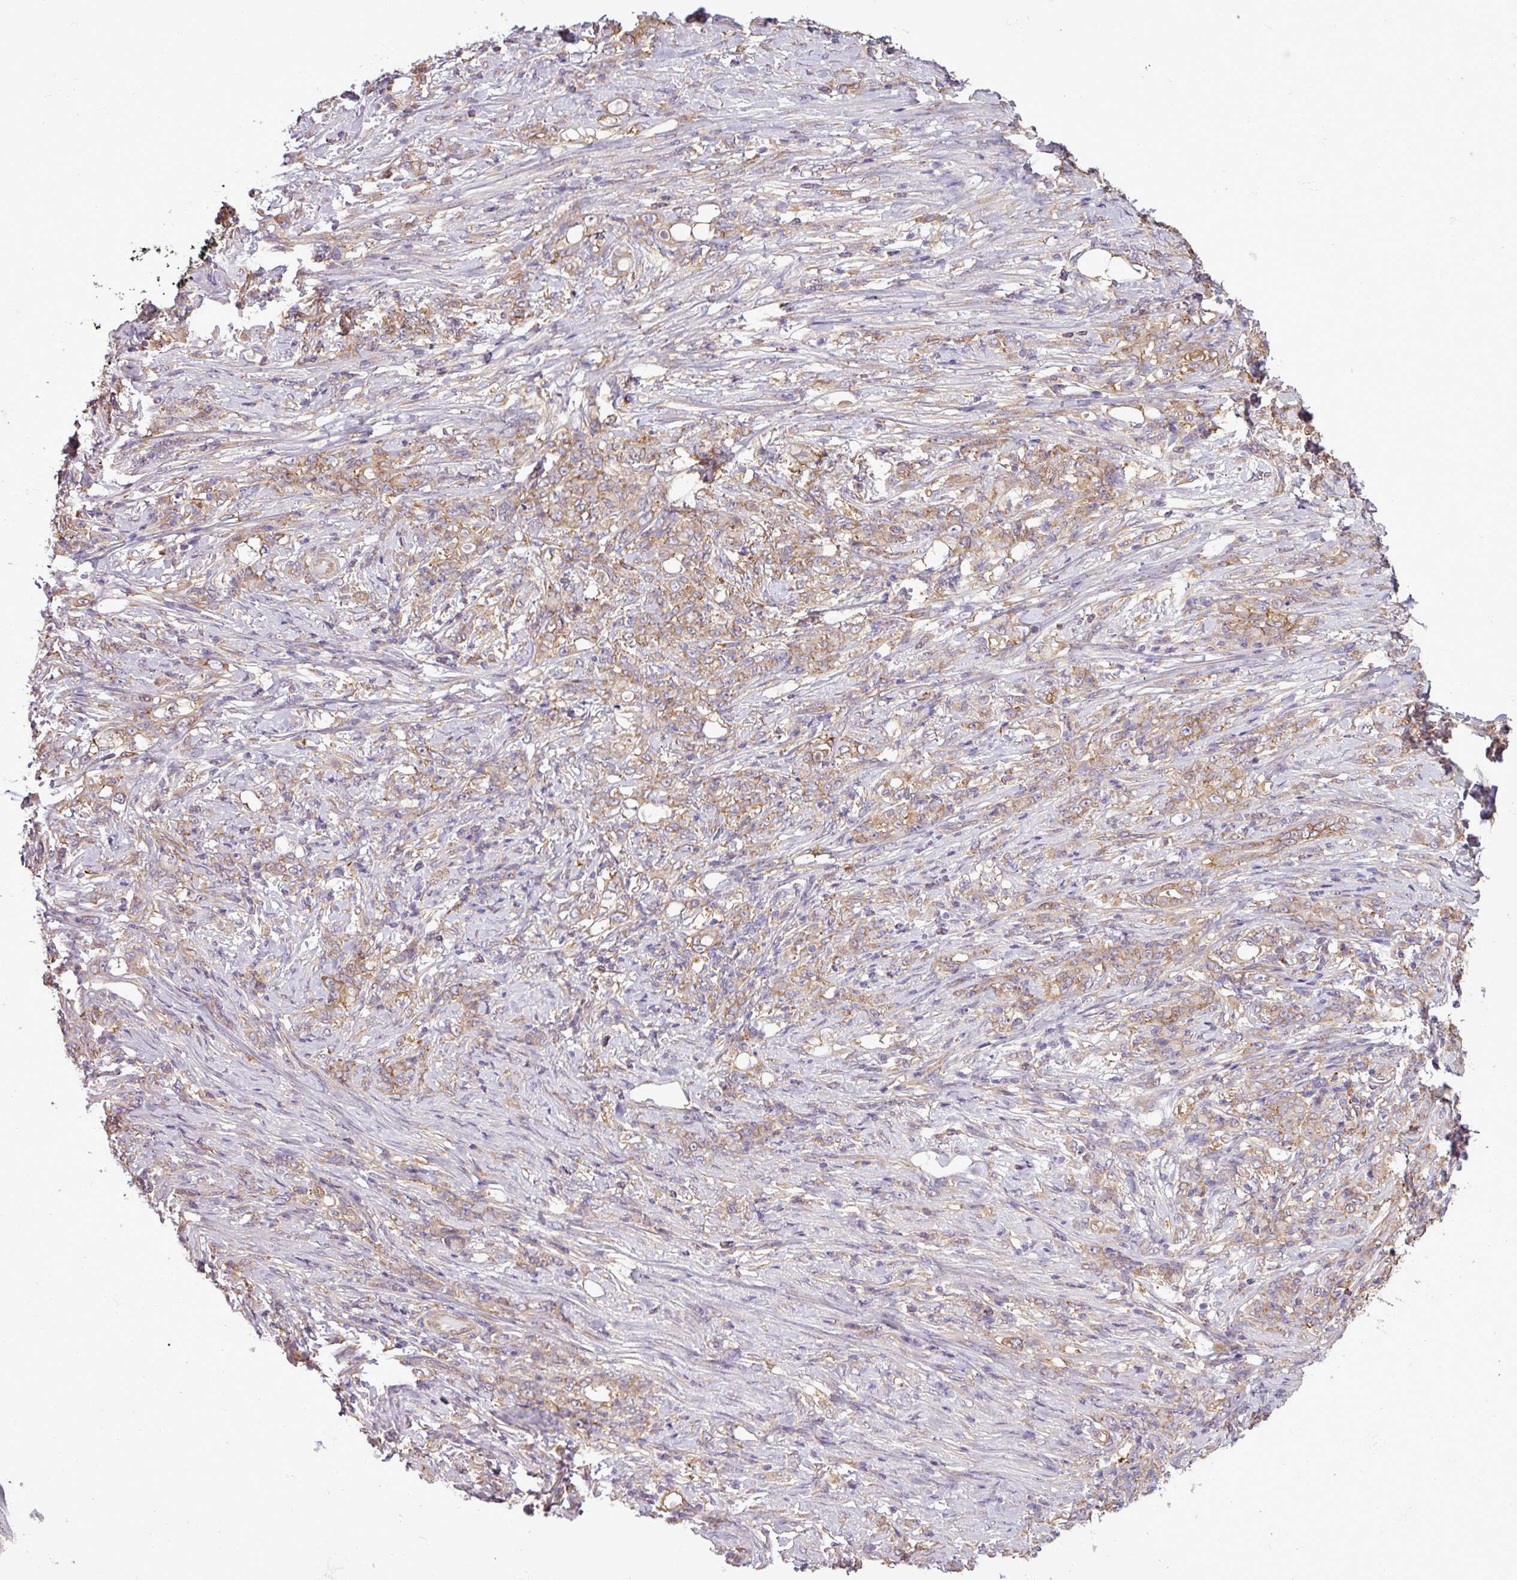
{"staining": {"intensity": "weak", "quantity": ">75%", "location": "cytoplasmic/membranous"}, "tissue": "stomach cancer", "cell_type": "Tumor cells", "image_type": "cancer", "snomed": [{"axis": "morphology", "description": "Adenocarcinoma, NOS"}, {"axis": "topography", "description": "Stomach"}], "caption": "IHC micrograph of neoplastic tissue: human stomach cancer (adenocarcinoma) stained using immunohistochemistry (IHC) shows low levels of weak protein expression localized specifically in the cytoplasmic/membranous of tumor cells, appearing as a cytoplasmic/membranous brown color.", "gene": "PACSIN2", "patient": {"sex": "female", "age": 79}}